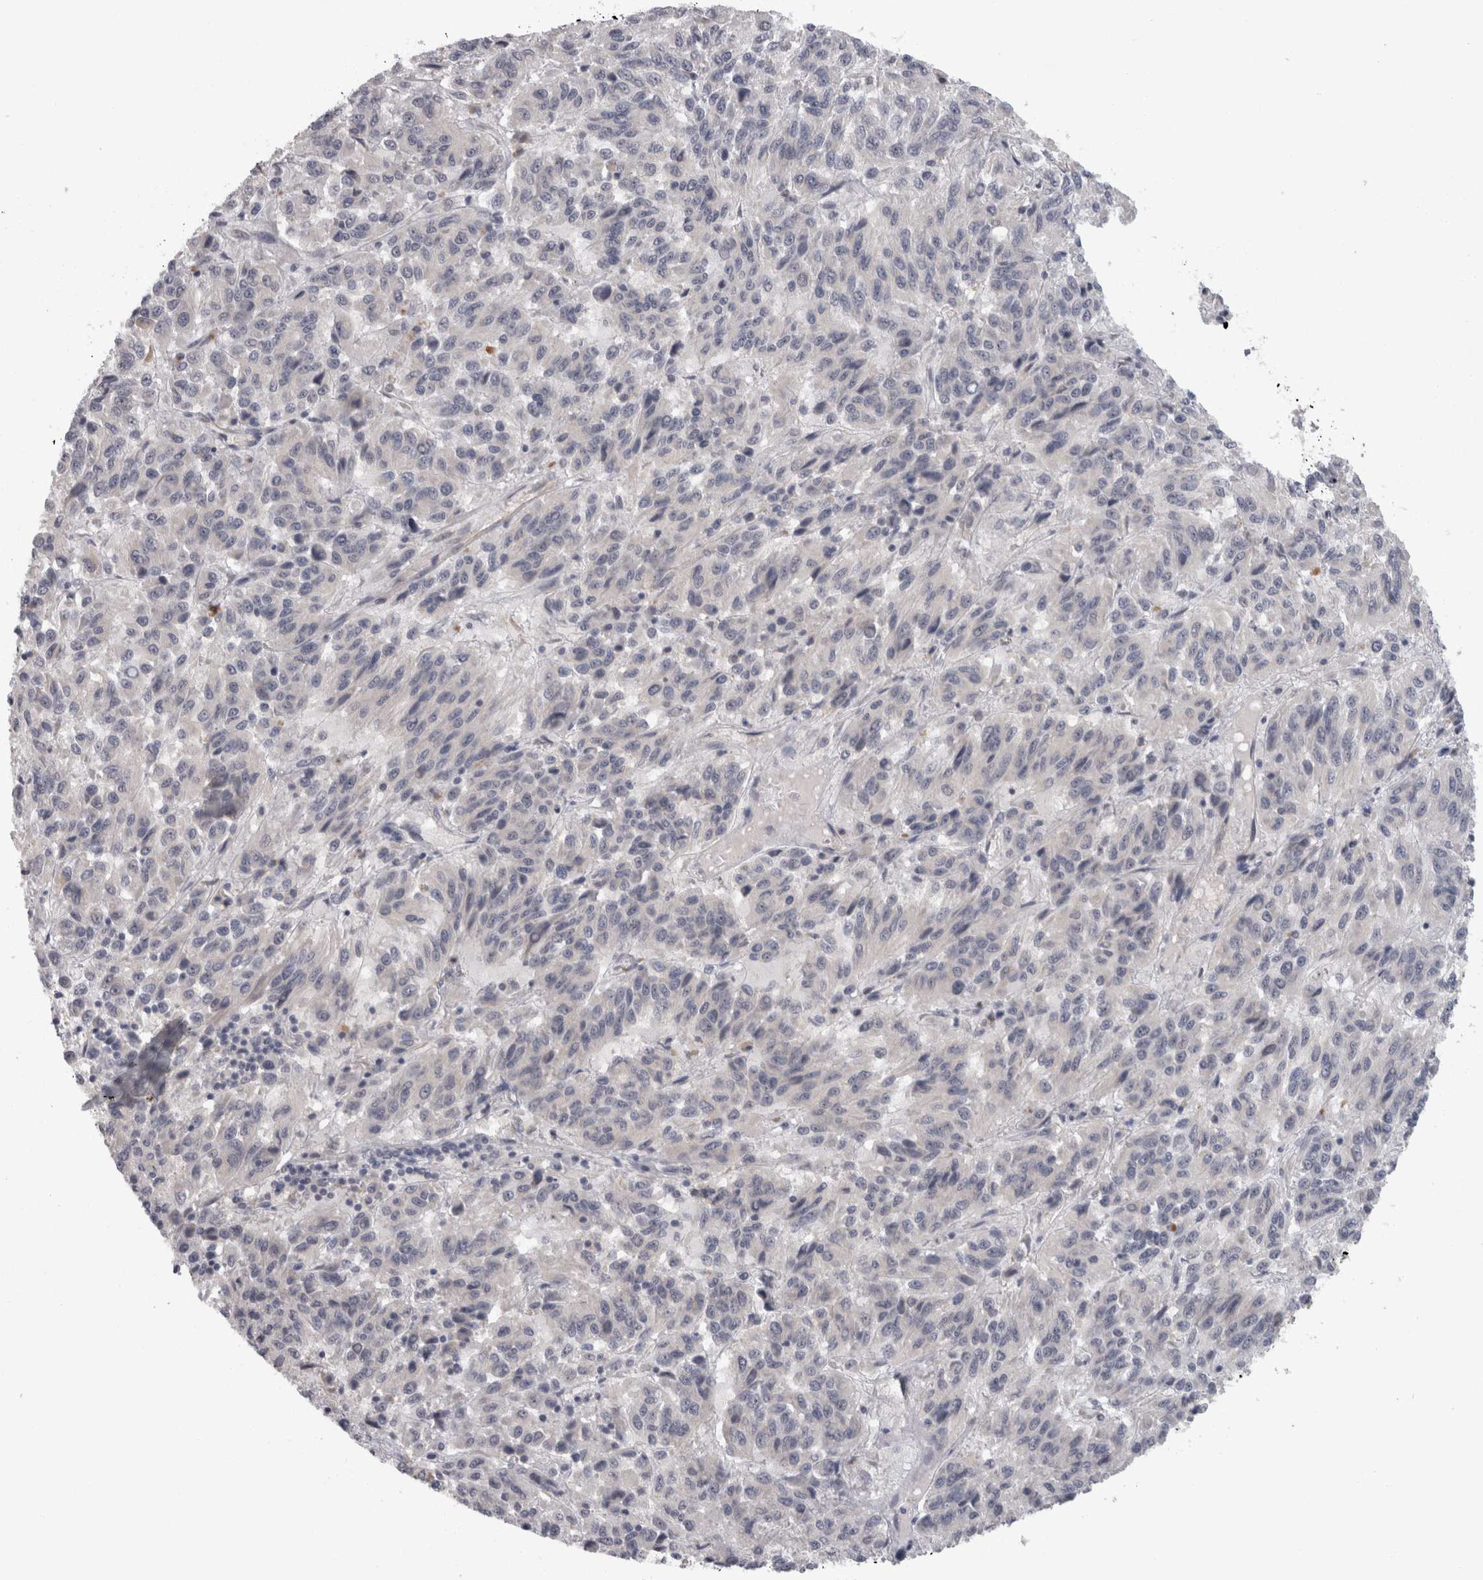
{"staining": {"intensity": "negative", "quantity": "none", "location": "none"}, "tissue": "melanoma", "cell_type": "Tumor cells", "image_type": "cancer", "snomed": [{"axis": "morphology", "description": "Malignant melanoma, Metastatic site"}, {"axis": "topography", "description": "Lung"}], "caption": "Human melanoma stained for a protein using immunohistochemistry shows no expression in tumor cells.", "gene": "RMDN1", "patient": {"sex": "male", "age": 64}}